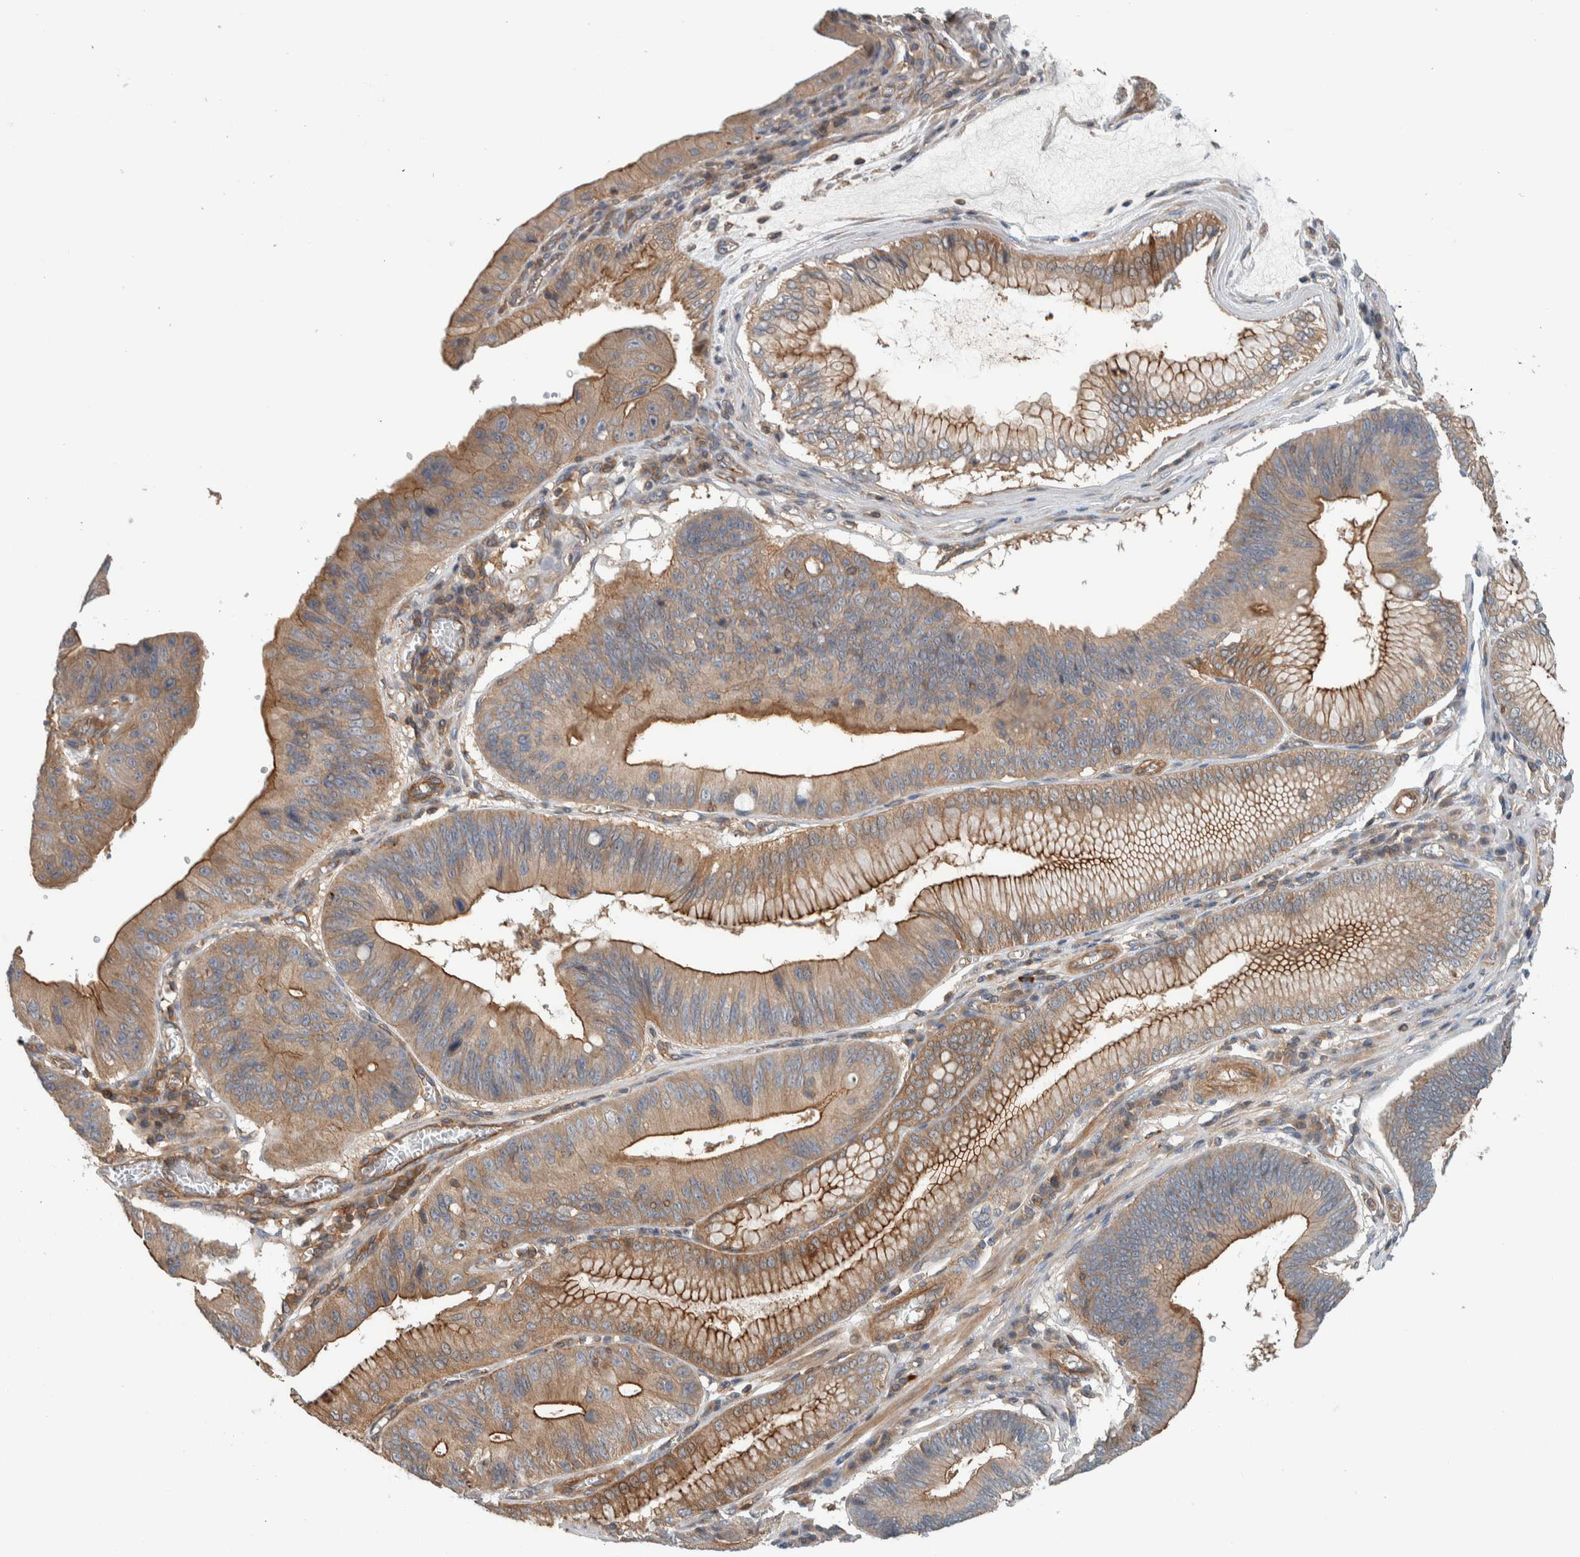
{"staining": {"intensity": "moderate", "quantity": ">75%", "location": "cytoplasmic/membranous"}, "tissue": "stomach cancer", "cell_type": "Tumor cells", "image_type": "cancer", "snomed": [{"axis": "morphology", "description": "Adenocarcinoma, NOS"}, {"axis": "topography", "description": "Stomach"}], "caption": "Tumor cells demonstrate medium levels of moderate cytoplasmic/membranous positivity in about >75% of cells in human stomach cancer (adenocarcinoma).", "gene": "MPRIP", "patient": {"sex": "male", "age": 59}}